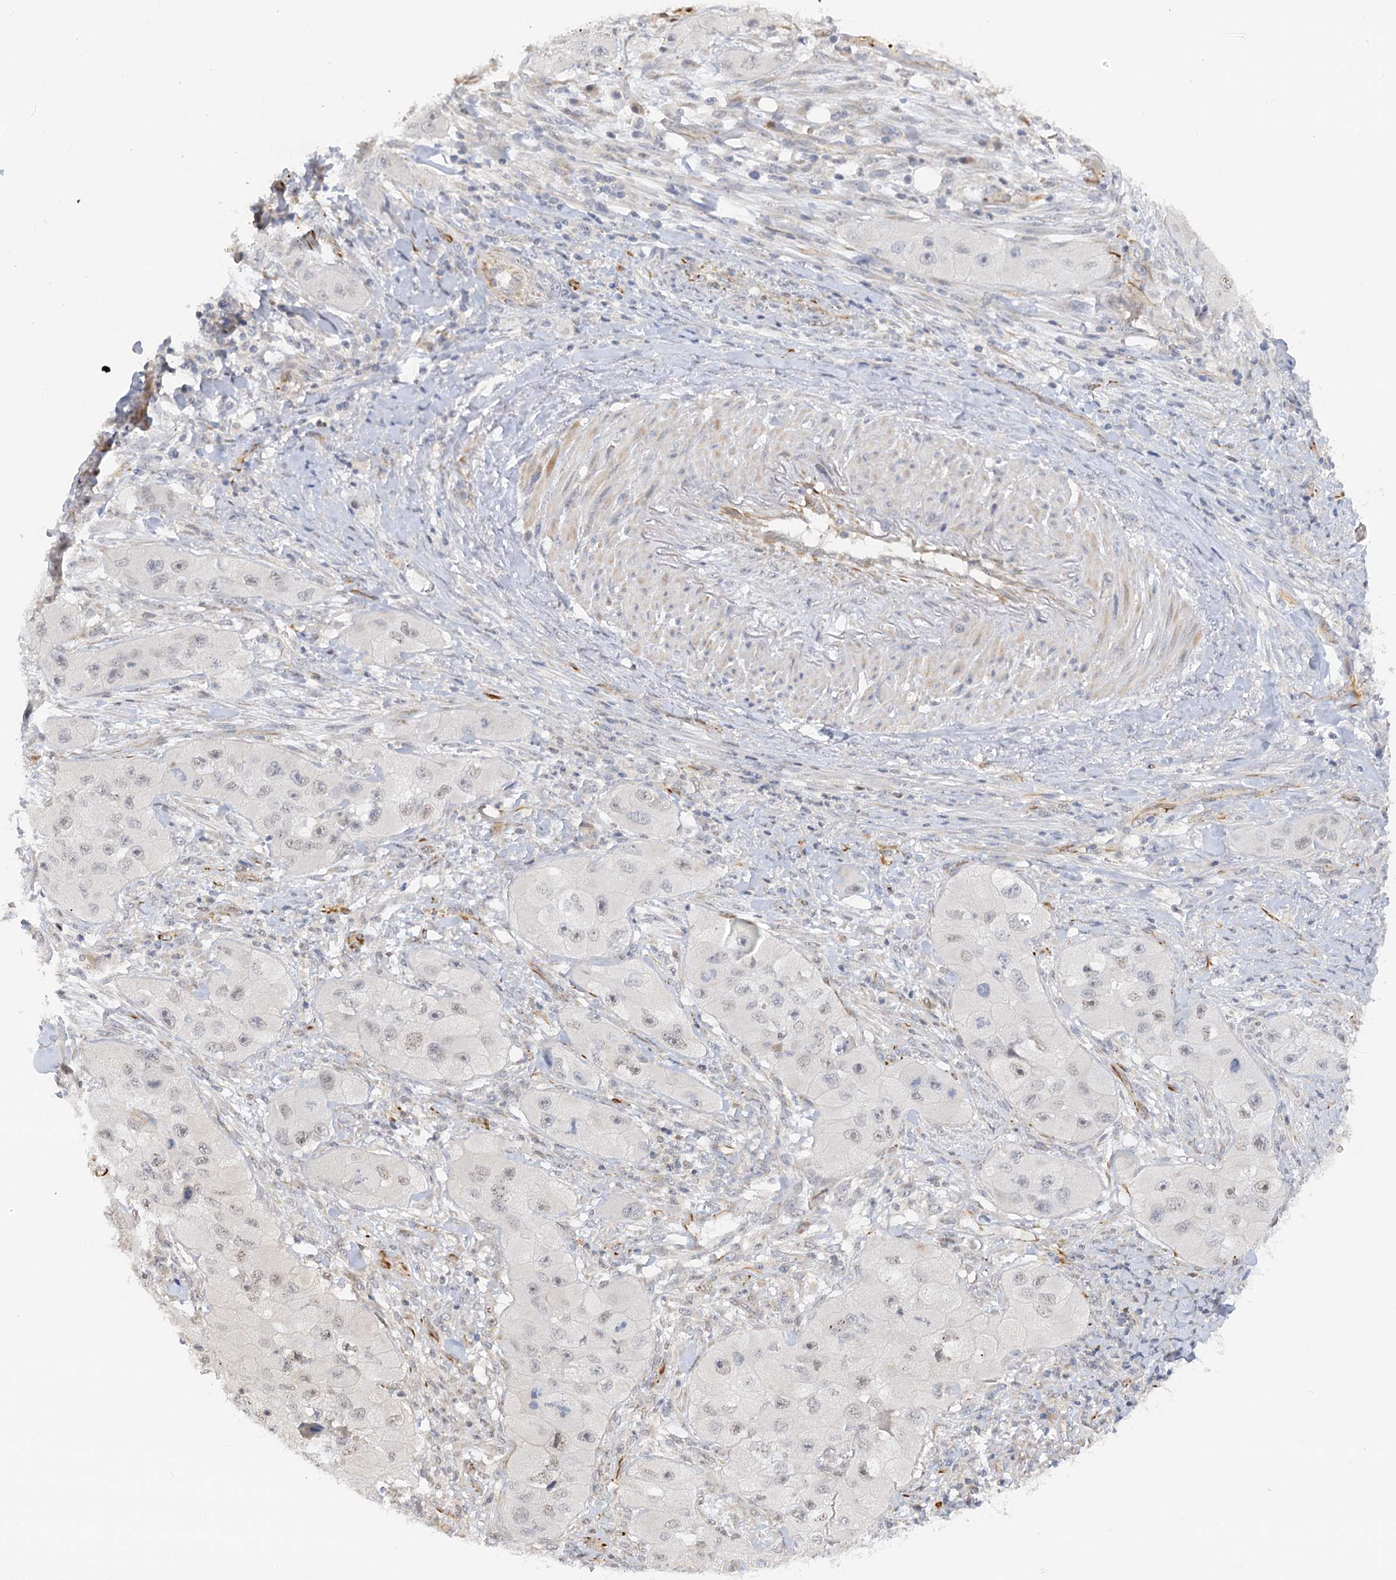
{"staining": {"intensity": "weak", "quantity": "<25%", "location": "nuclear"}, "tissue": "skin cancer", "cell_type": "Tumor cells", "image_type": "cancer", "snomed": [{"axis": "morphology", "description": "Squamous cell carcinoma, NOS"}, {"axis": "topography", "description": "Skin"}, {"axis": "topography", "description": "Subcutis"}], "caption": "There is no significant expression in tumor cells of squamous cell carcinoma (skin).", "gene": "NELL2", "patient": {"sex": "male", "age": 73}}